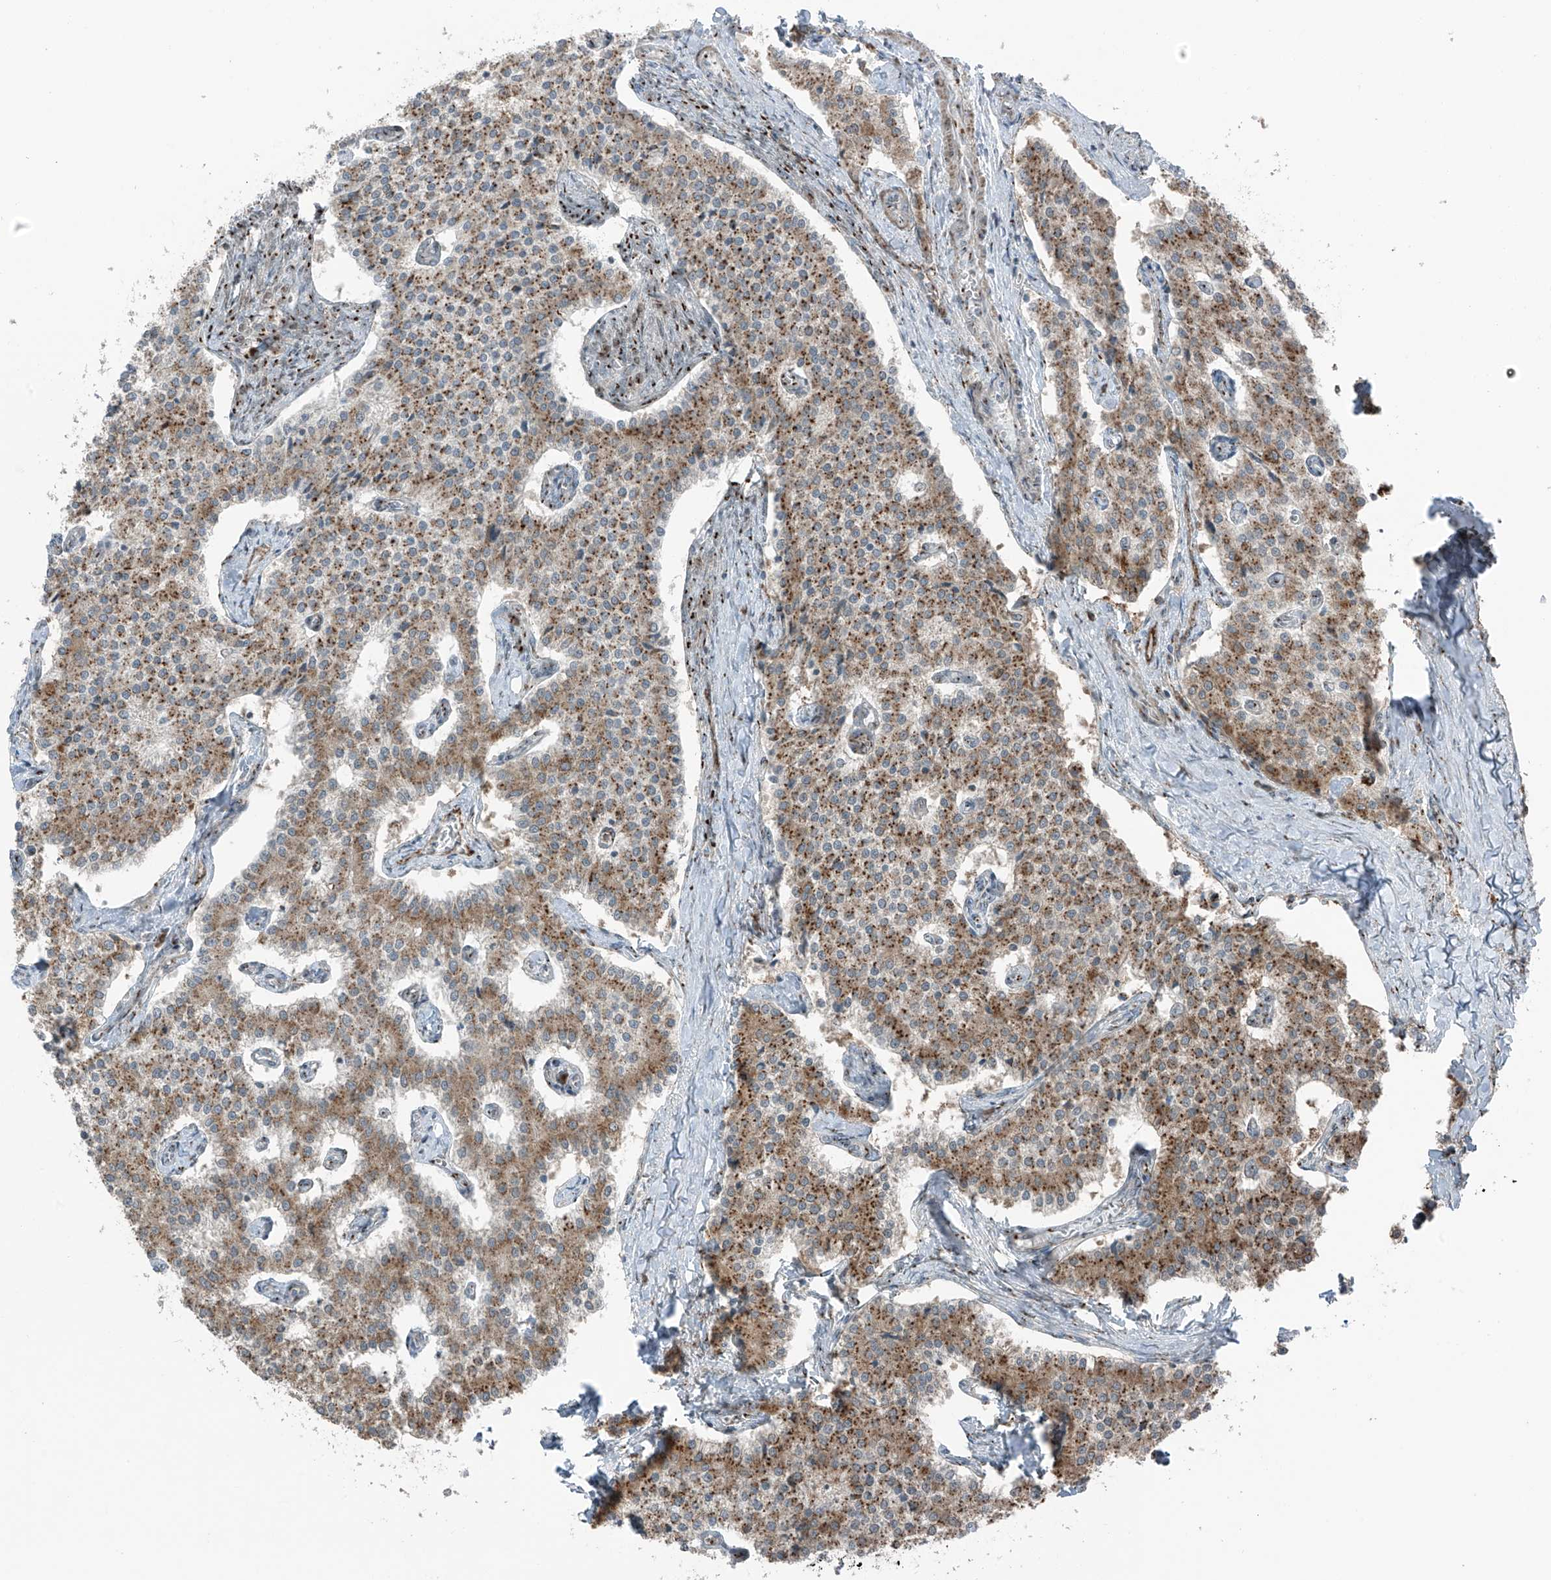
{"staining": {"intensity": "moderate", "quantity": ">75%", "location": "cytoplasmic/membranous"}, "tissue": "carcinoid", "cell_type": "Tumor cells", "image_type": "cancer", "snomed": [{"axis": "morphology", "description": "Carcinoid, malignant, NOS"}, {"axis": "topography", "description": "Colon"}], "caption": "Protein analysis of carcinoid tissue shows moderate cytoplasmic/membranous expression in about >75% of tumor cells.", "gene": "ERLEC1", "patient": {"sex": "female", "age": 52}}